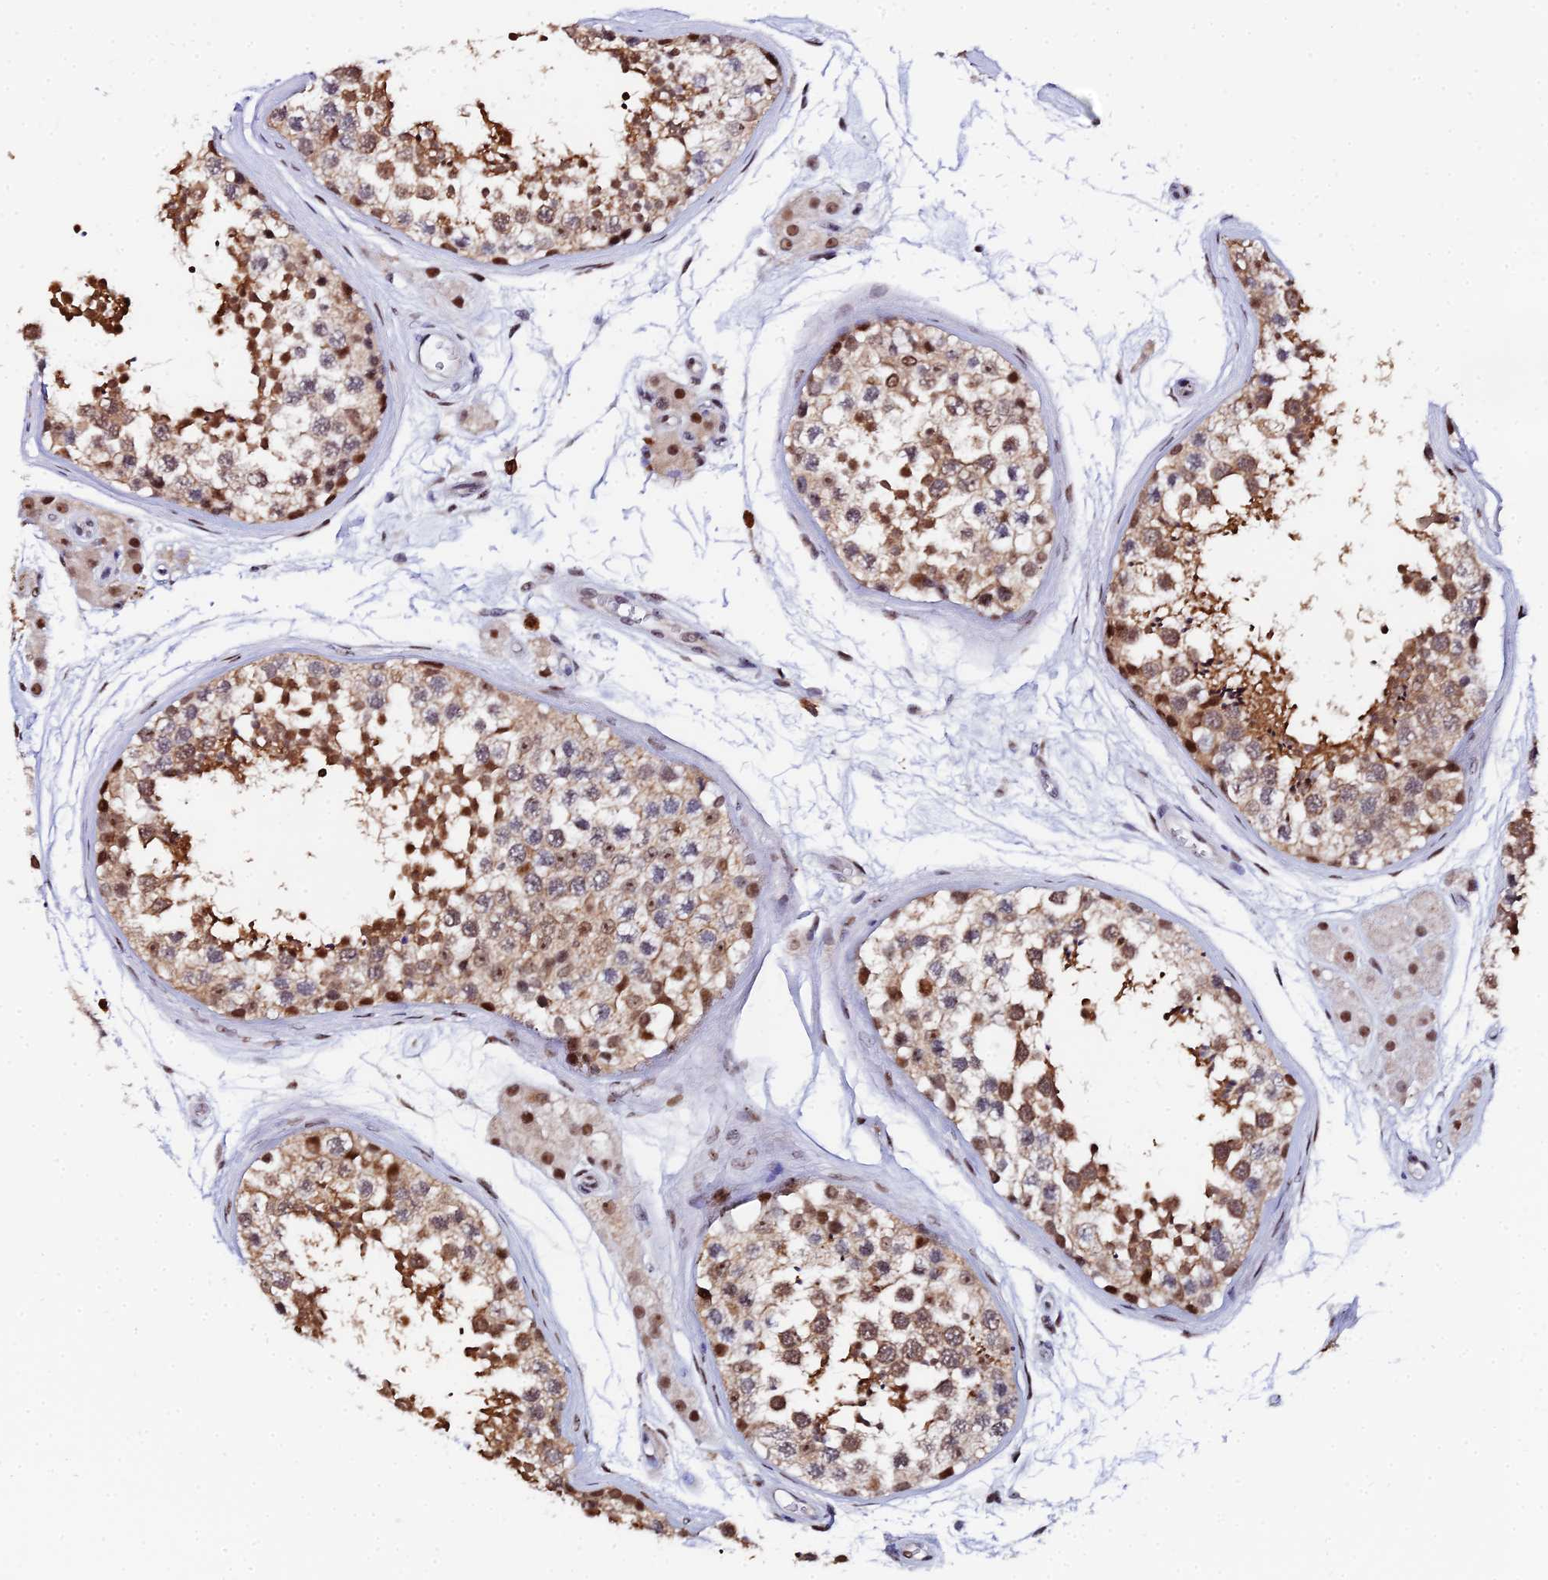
{"staining": {"intensity": "moderate", "quantity": ">75%", "location": "cytoplasmic/membranous,nuclear"}, "tissue": "testis", "cell_type": "Cells in seminiferous ducts", "image_type": "normal", "snomed": [{"axis": "morphology", "description": "Normal tissue, NOS"}, {"axis": "topography", "description": "Testis"}], "caption": "About >75% of cells in seminiferous ducts in benign human testis exhibit moderate cytoplasmic/membranous,nuclear protein expression as visualized by brown immunohistochemical staining.", "gene": "TIFA", "patient": {"sex": "male", "age": 56}}